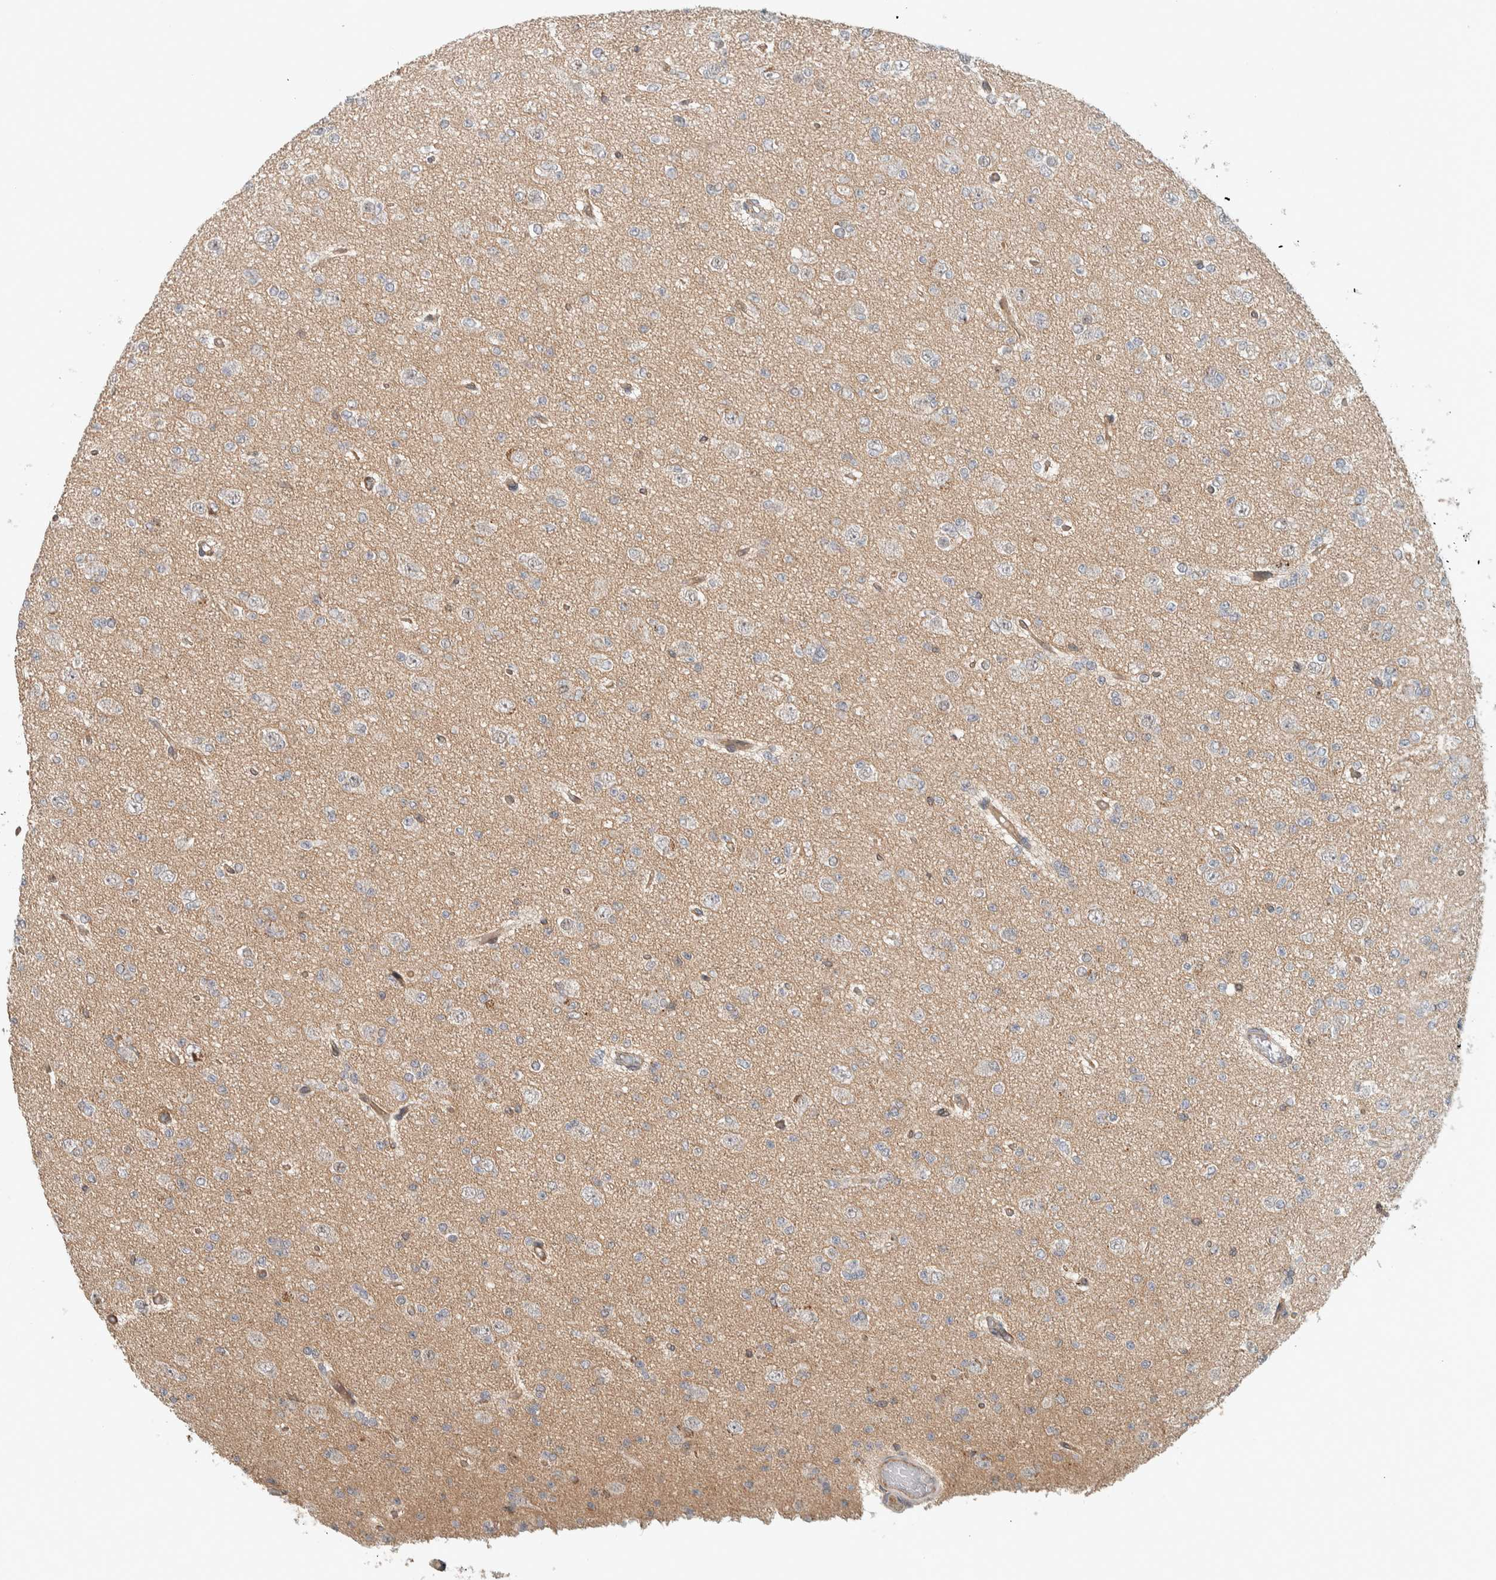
{"staining": {"intensity": "negative", "quantity": "none", "location": "none"}, "tissue": "glioma", "cell_type": "Tumor cells", "image_type": "cancer", "snomed": [{"axis": "morphology", "description": "Glioma, malignant, Low grade"}, {"axis": "topography", "description": "Brain"}], "caption": "Tumor cells are negative for brown protein staining in malignant glioma (low-grade). (IHC, brightfield microscopy, high magnification).", "gene": "DEPTOR", "patient": {"sex": "female", "age": 22}}